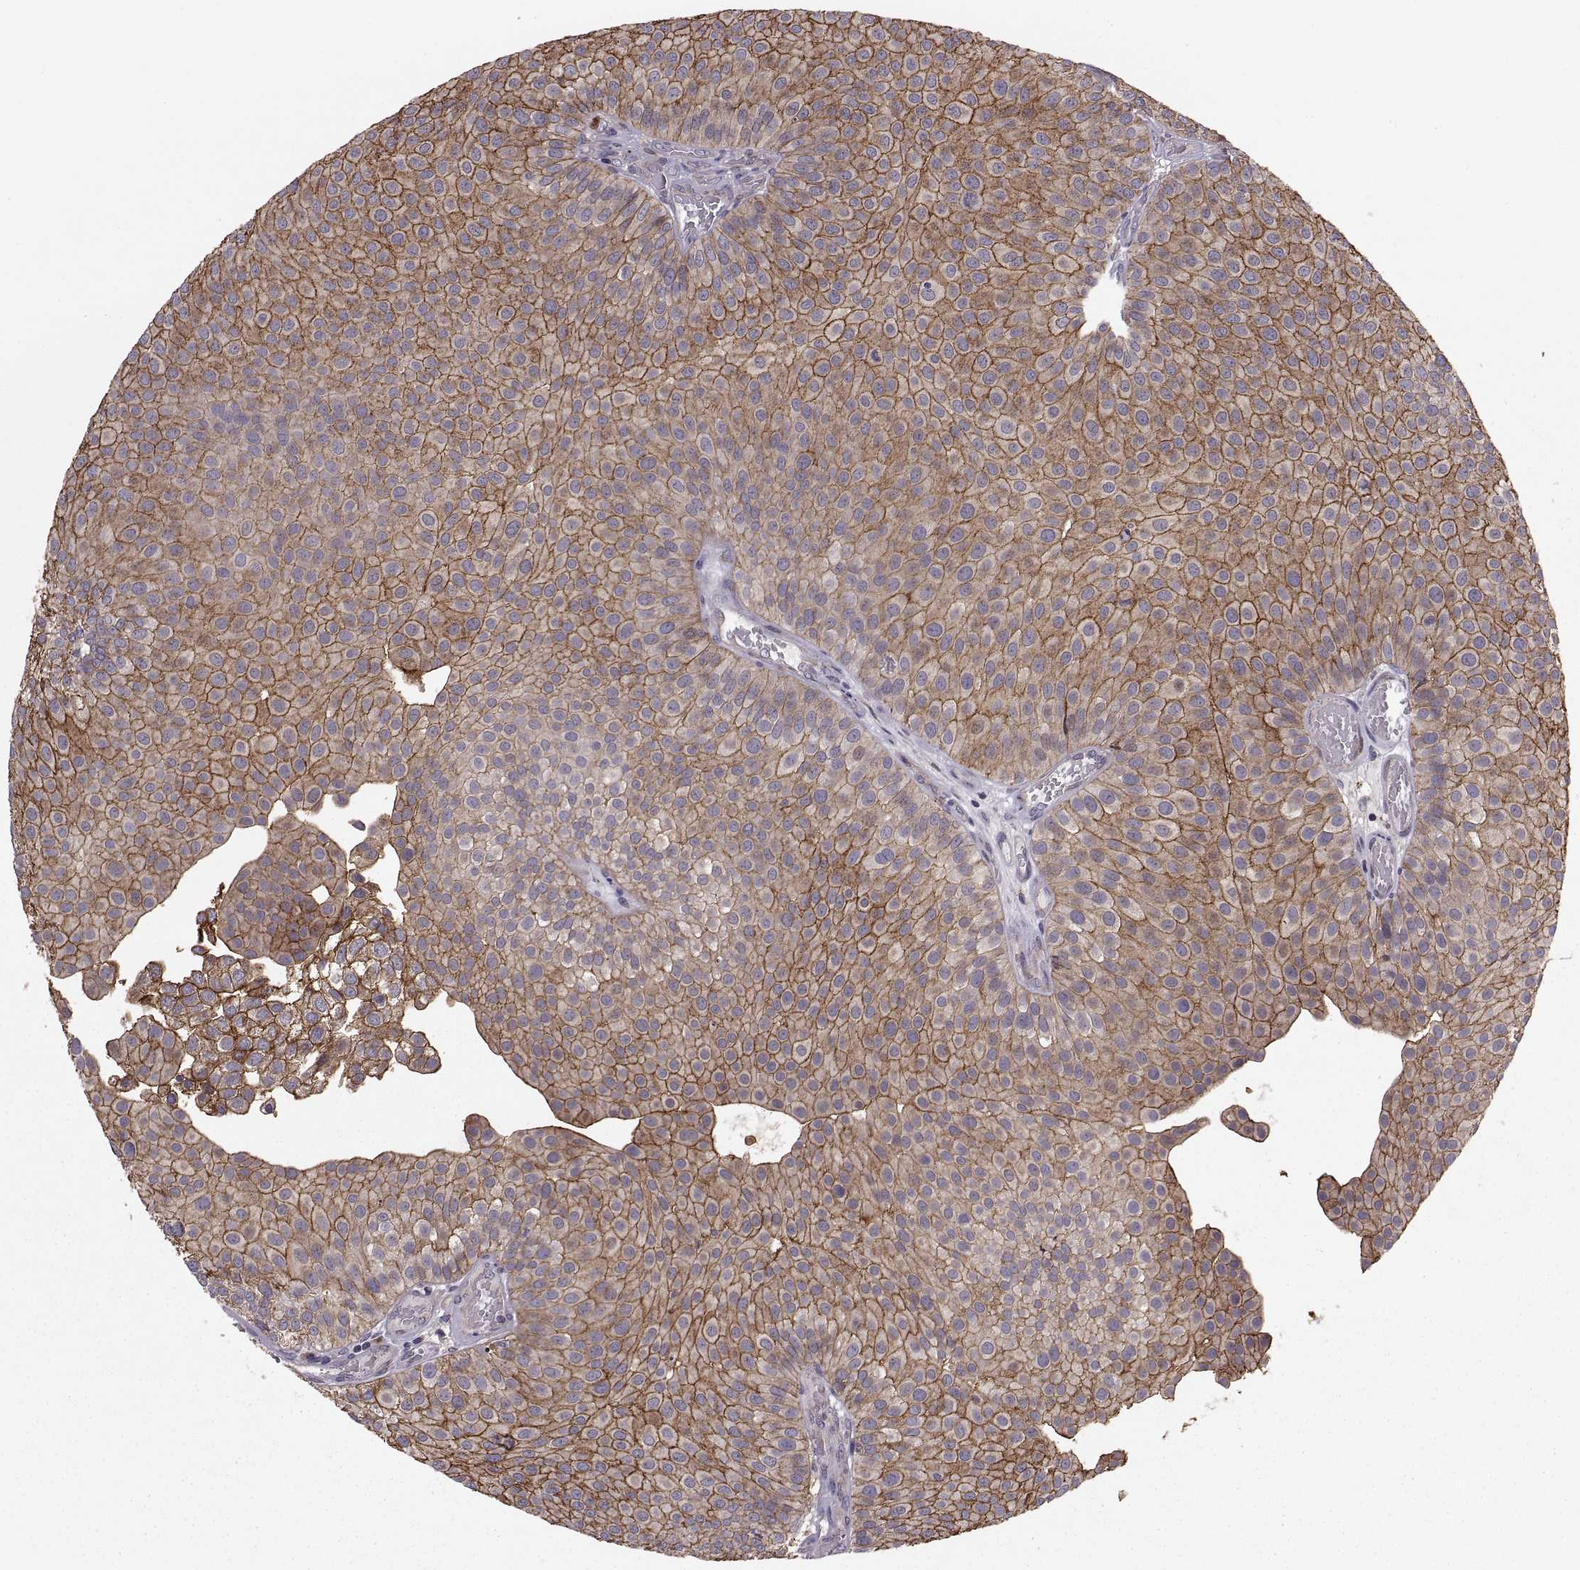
{"staining": {"intensity": "strong", "quantity": "25%-75%", "location": "cytoplasmic/membranous"}, "tissue": "urothelial cancer", "cell_type": "Tumor cells", "image_type": "cancer", "snomed": [{"axis": "morphology", "description": "Urothelial carcinoma, Low grade"}, {"axis": "topography", "description": "Urinary bladder"}], "caption": "Brown immunohistochemical staining in urothelial cancer demonstrates strong cytoplasmic/membranous staining in about 25%-75% of tumor cells.", "gene": "TESC", "patient": {"sex": "female", "age": 87}}